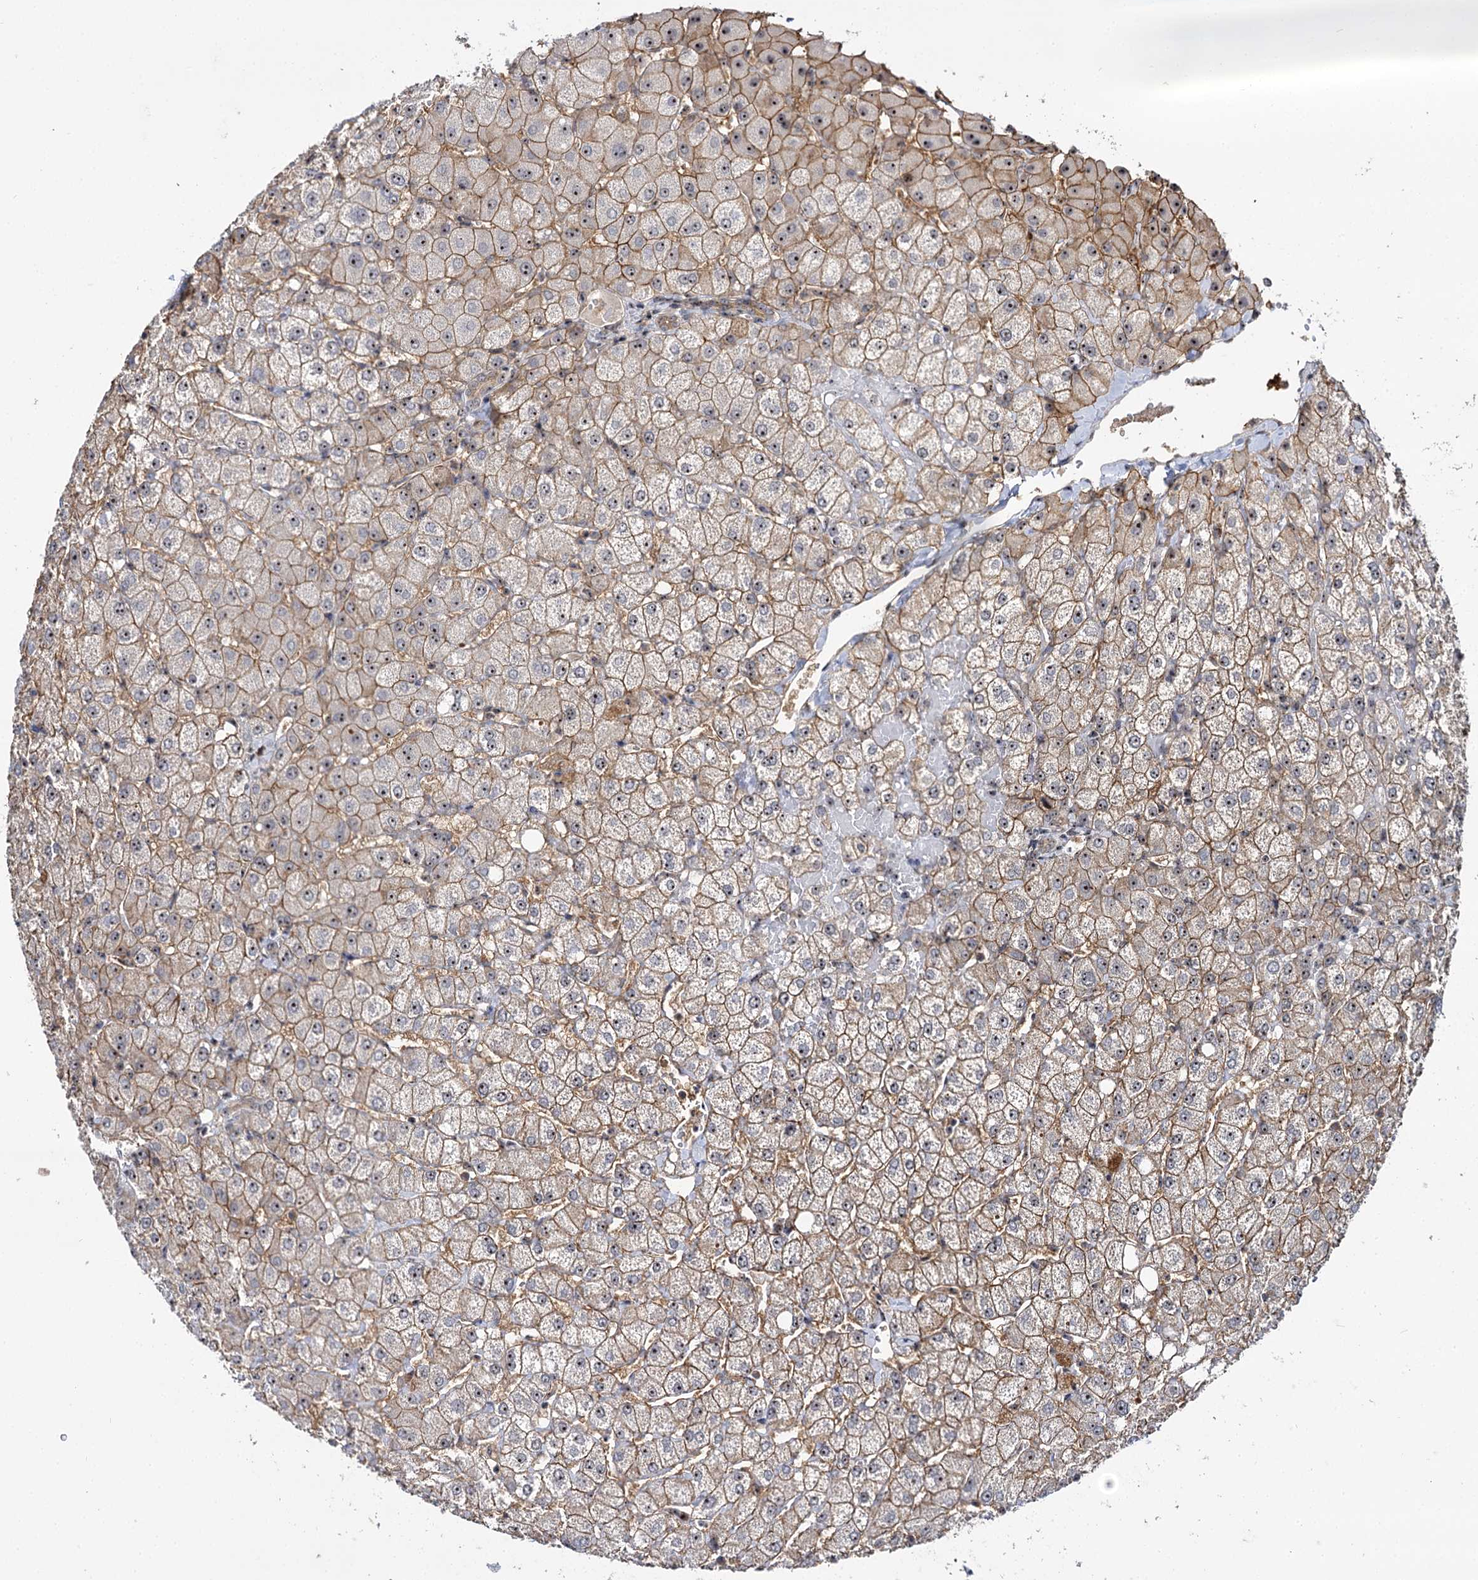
{"staining": {"intensity": "negative", "quantity": "none", "location": "none"}, "tissue": "liver", "cell_type": "Cholangiocytes", "image_type": "normal", "snomed": [{"axis": "morphology", "description": "Normal tissue, NOS"}, {"axis": "topography", "description": "Liver"}], "caption": "Cholangiocytes show no significant positivity in unremarkable liver.", "gene": "SUPT20H", "patient": {"sex": "female", "age": 54}}